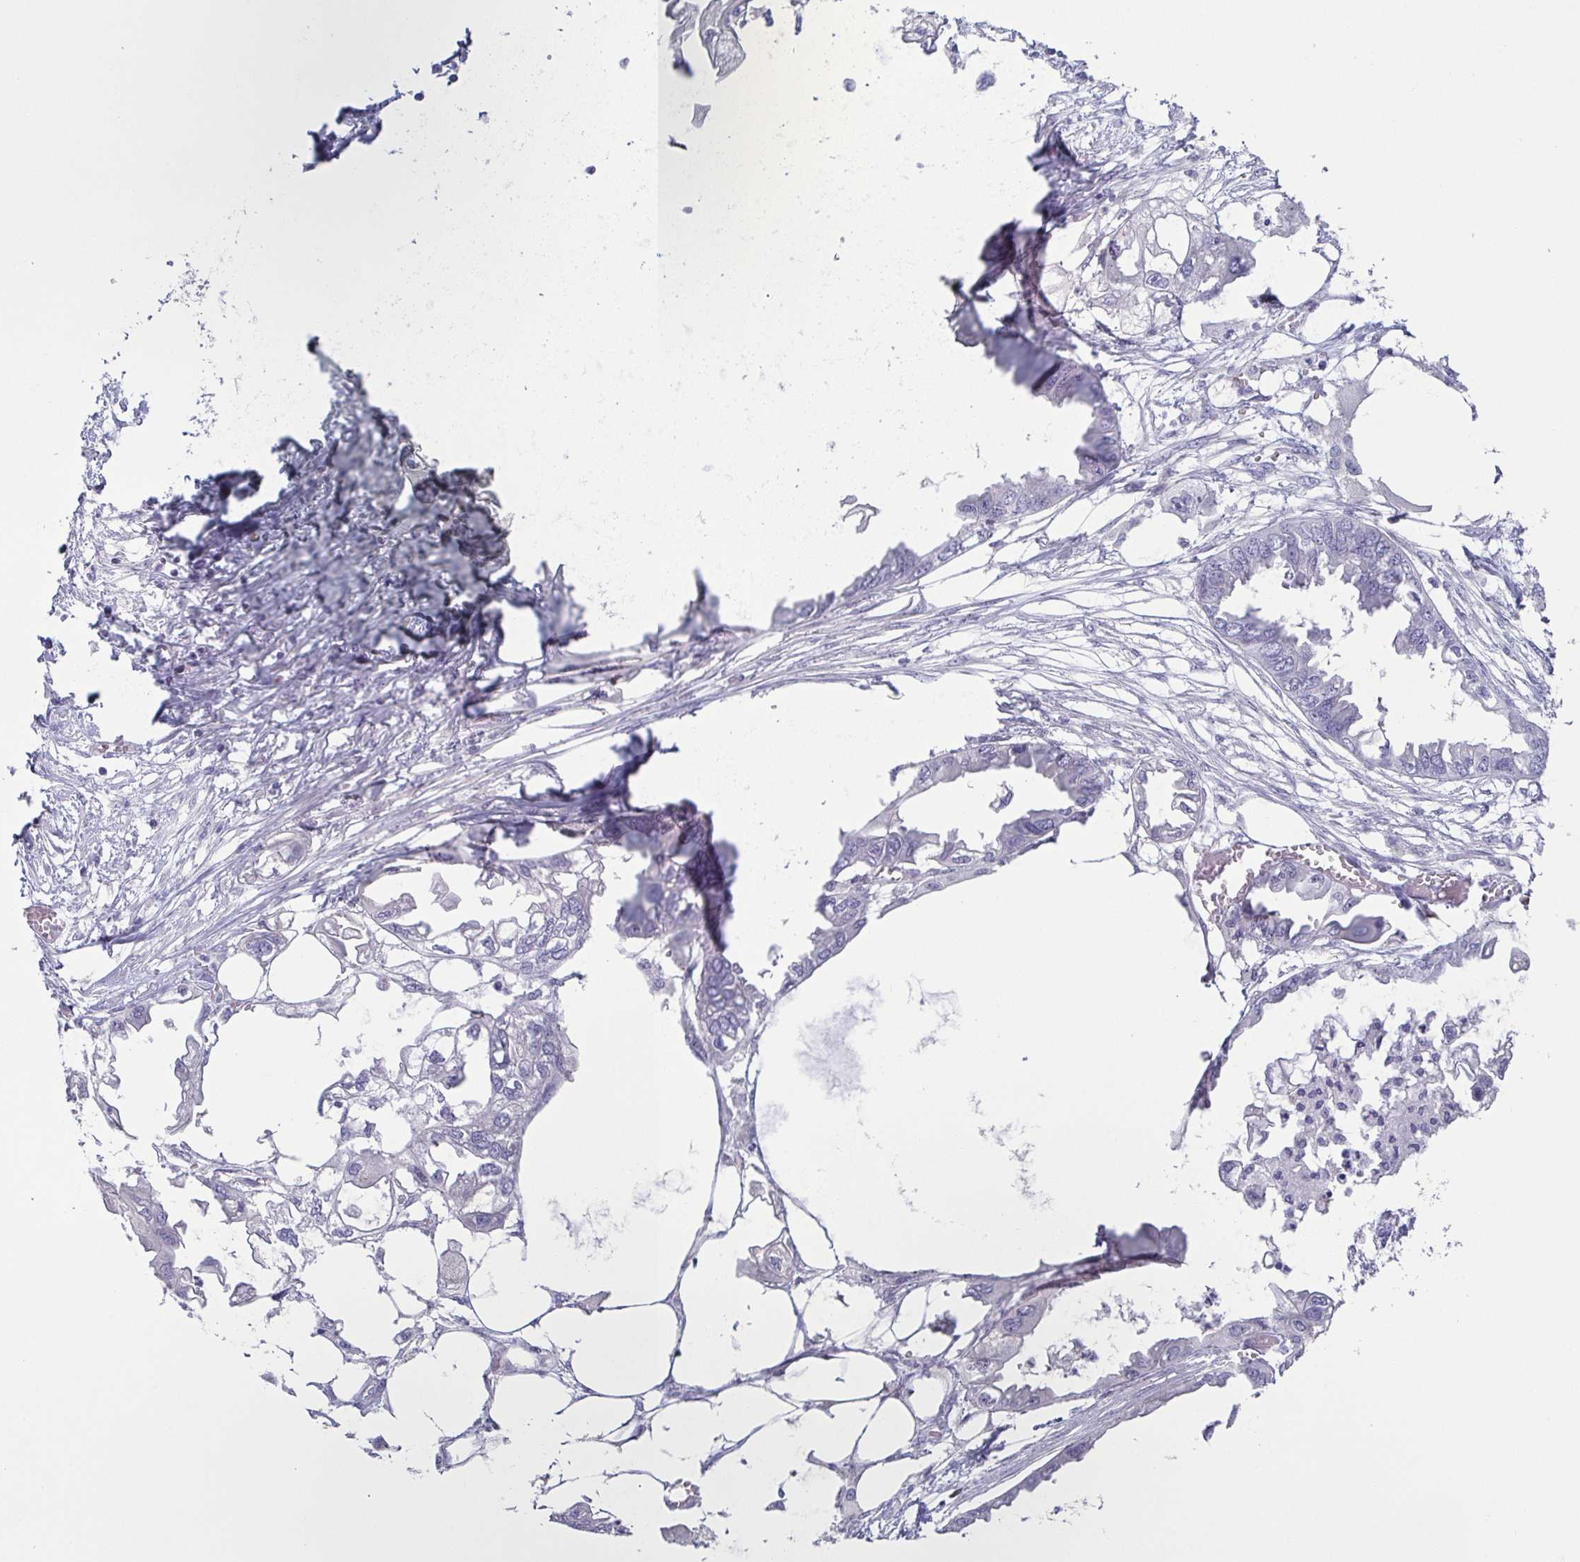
{"staining": {"intensity": "negative", "quantity": "none", "location": "none"}, "tissue": "endometrial cancer", "cell_type": "Tumor cells", "image_type": "cancer", "snomed": [{"axis": "morphology", "description": "Adenocarcinoma, NOS"}, {"axis": "morphology", "description": "Adenocarcinoma, metastatic, NOS"}, {"axis": "topography", "description": "Adipose tissue"}, {"axis": "topography", "description": "Endometrium"}], "caption": "There is no significant expression in tumor cells of endometrial cancer (adenocarcinoma). (Brightfield microscopy of DAB (3,3'-diaminobenzidine) IHC at high magnification).", "gene": "COL17A1", "patient": {"sex": "female", "age": 67}}